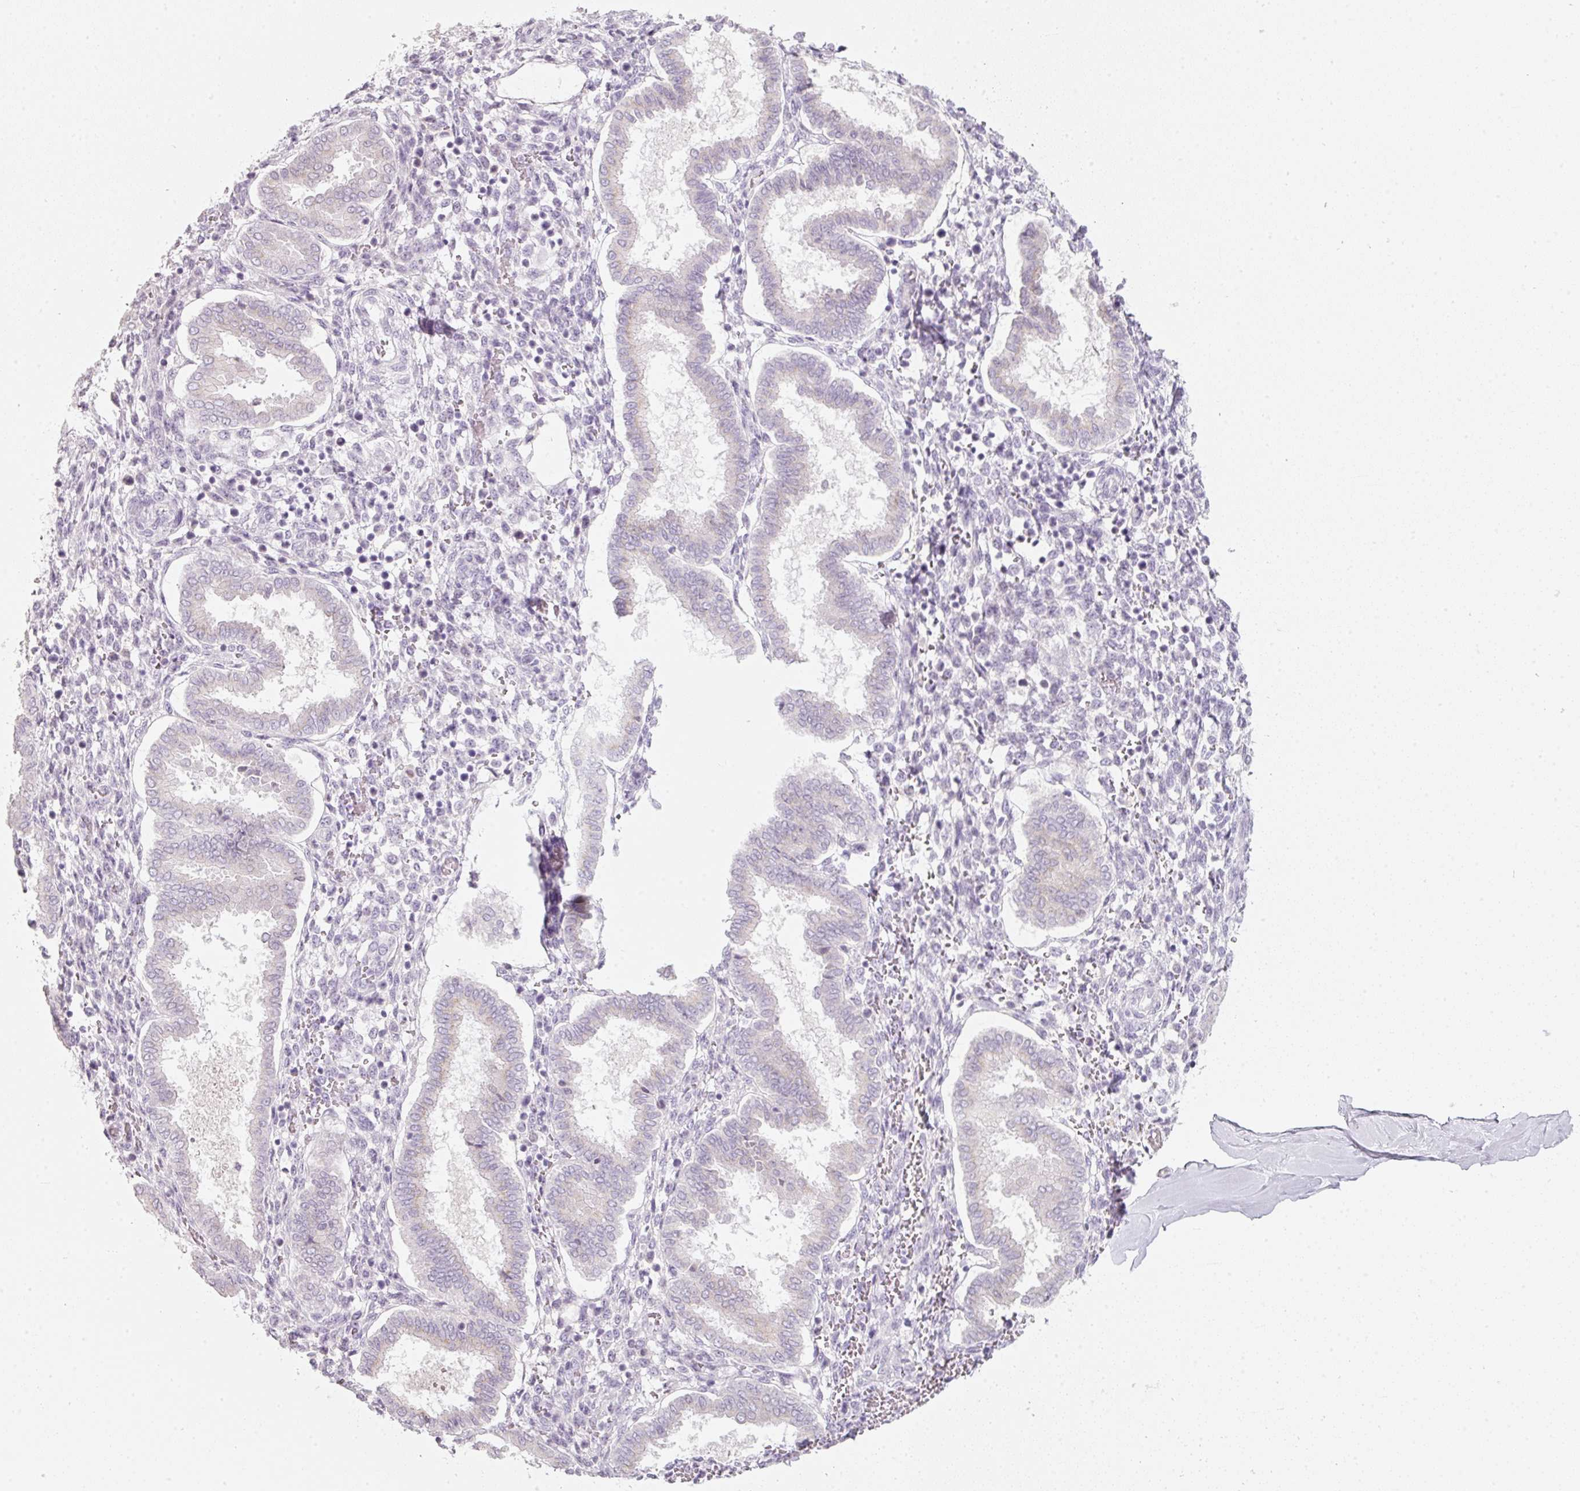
{"staining": {"intensity": "negative", "quantity": "none", "location": "none"}, "tissue": "endometrium", "cell_type": "Cells in endometrial stroma", "image_type": "normal", "snomed": [{"axis": "morphology", "description": "Normal tissue, NOS"}, {"axis": "topography", "description": "Endometrium"}], "caption": "Immunohistochemistry of normal human endometrium shows no expression in cells in endometrial stroma.", "gene": "ENSG00000206549", "patient": {"sex": "female", "age": 24}}